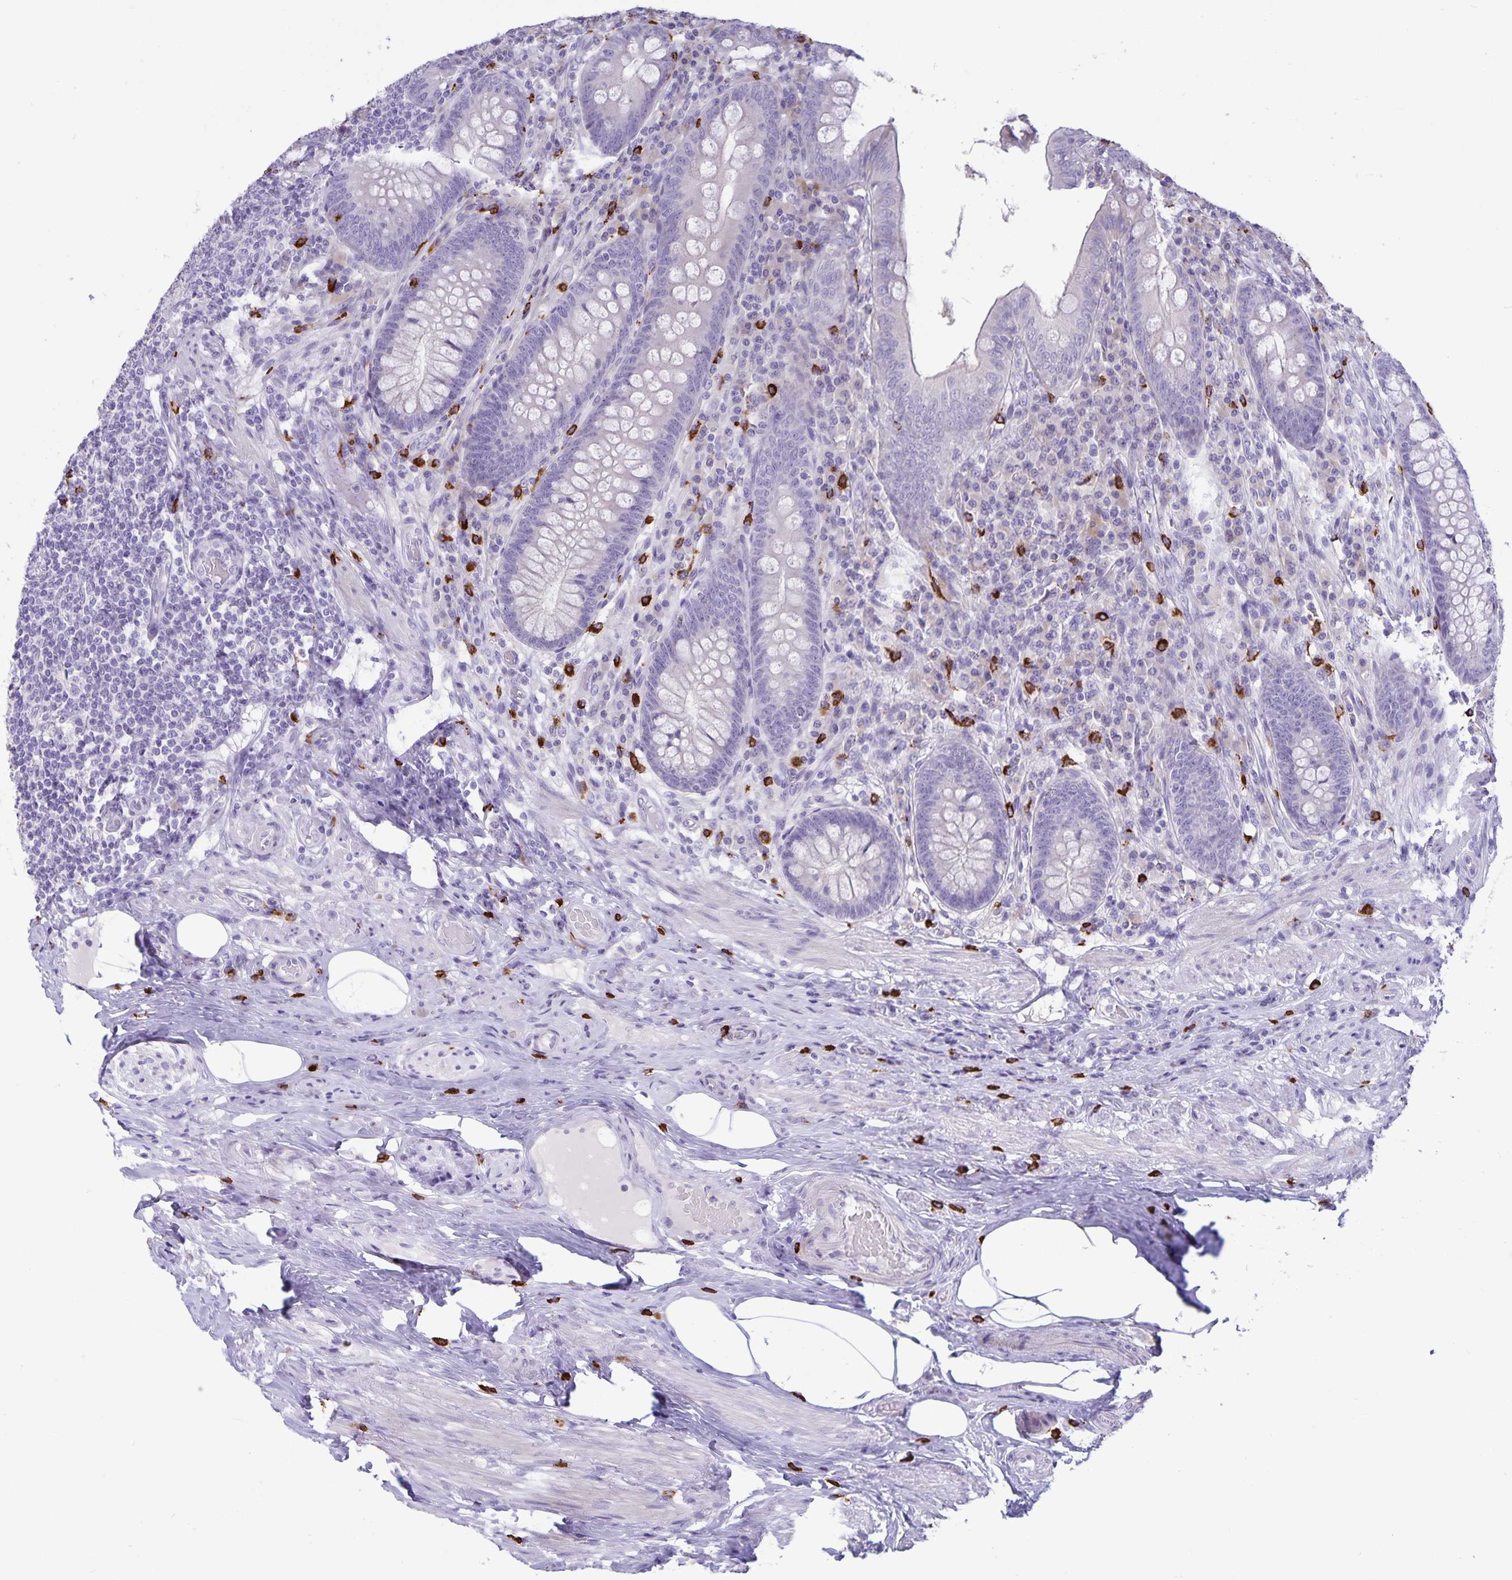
{"staining": {"intensity": "negative", "quantity": "none", "location": "none"}, "tissue": "appendix", "cell_type": "Glandular cells", "image_type": "normal", "snomed": [{"axis": "morphology", "description": "Normal tissue, NOS"}, {"axis": "topography", "description": "Appendix"}], "caption": "This is a micrograph of immunohistochemistry (IHC) staining of normal appendix, which shows no positivity in glandular cells.", "gene": "IBTK", "patient": {"sex": "male", "age": 71}}